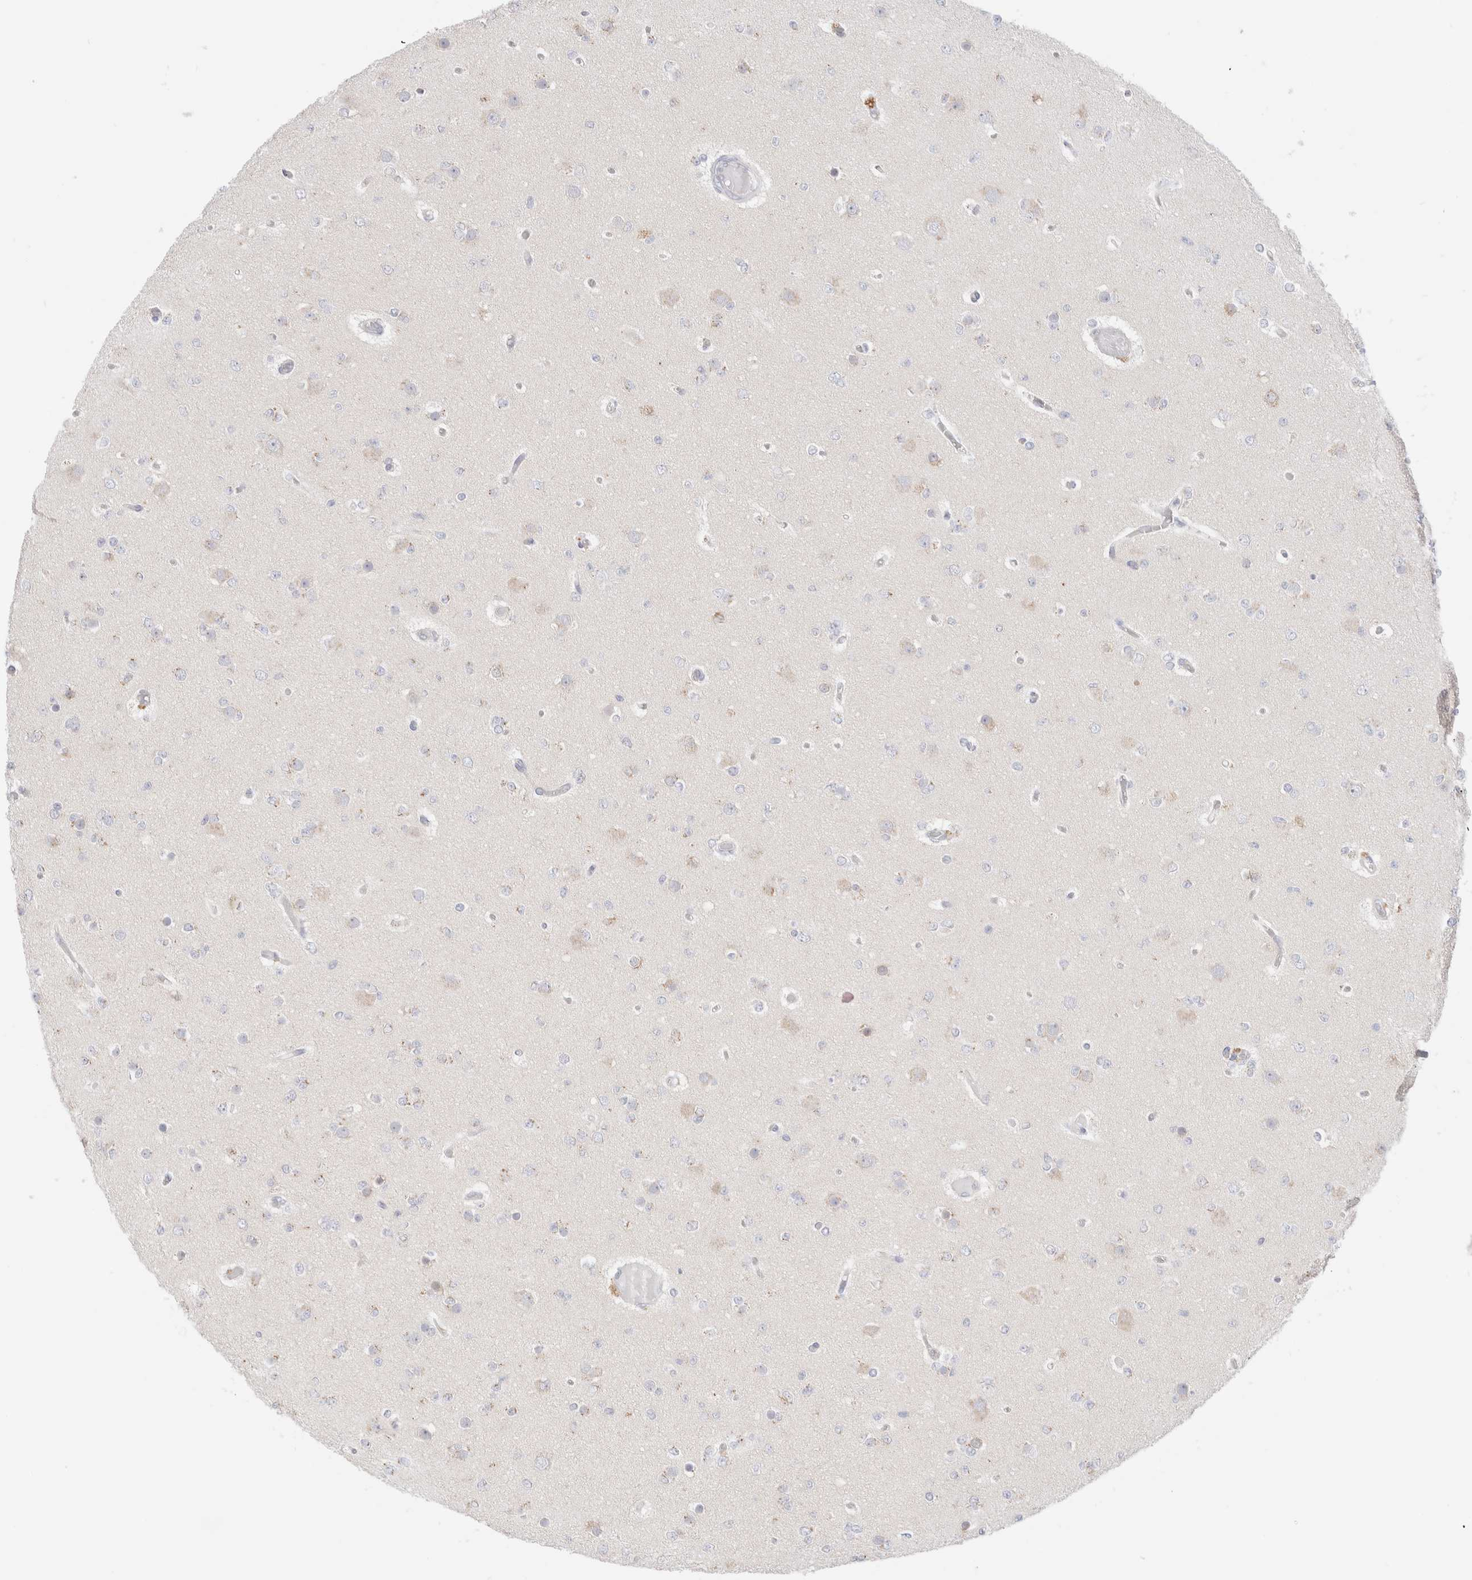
{"staining": {"intensity": "negative", "quantity": "none", "location": "none"}, "tissue": "glioma", "cell_type": "Tumor cells", "image_type": "cancer", "snomed": [{"axis": "morphology", "description": "Glioma, malignant, Low grade"}, {"axis": "topography", "description": "Brain"}], "caption": "Immunohistochemistry (IHC) histopathology image of malignant low-grade glioma stained for a protein (brown), which demonstrates no positivity in tumor cells.", "gene": "EFCAB13", "patient": {"sex": "female", "age": 22}}